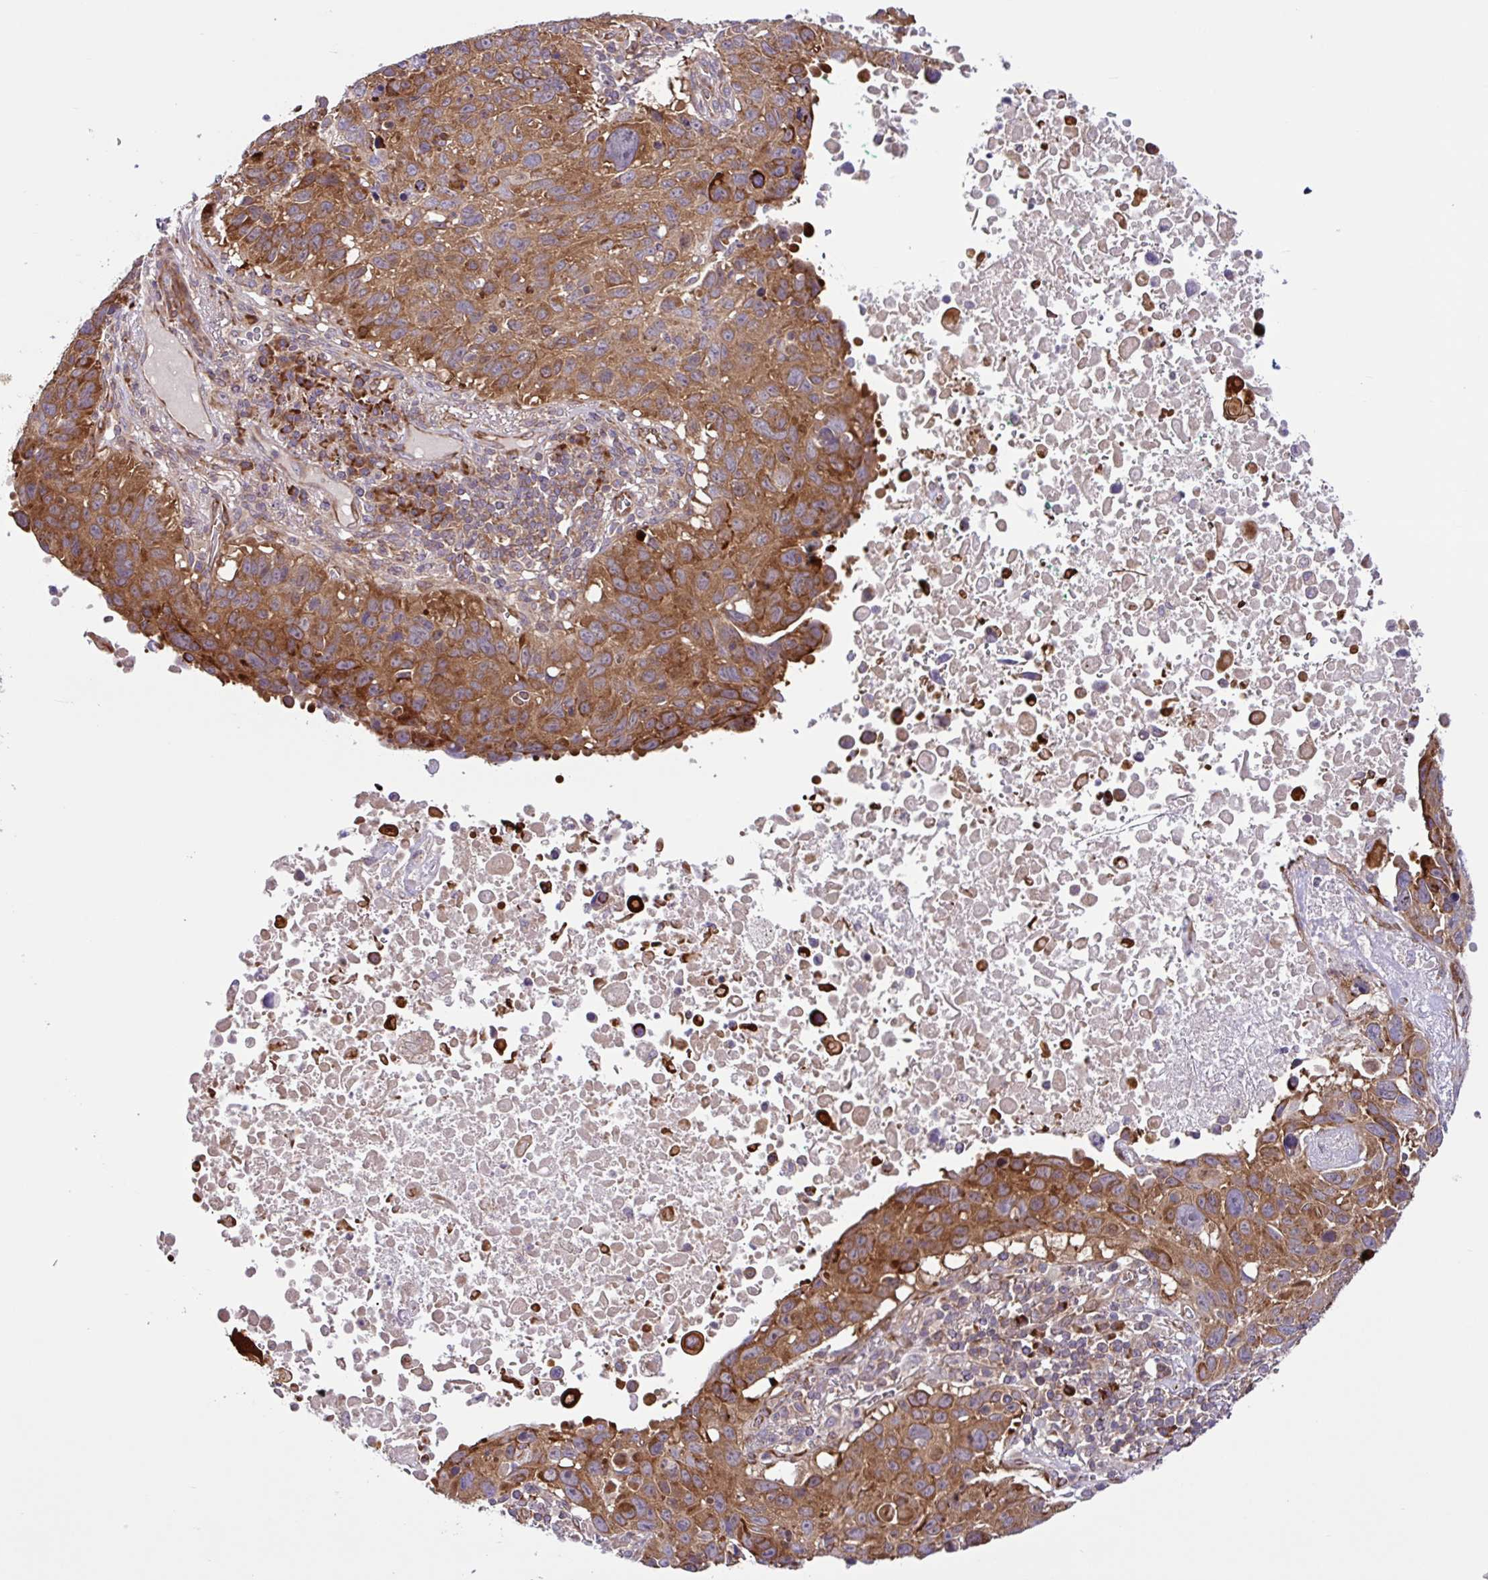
{"staining": {"intensity": "moderate", "quantity": ">75%", "location": "cytoplasmic/membranous"}, "tissue": "lung cancer", "cell_type": "Tumor cells", "image_type": "cancer", "snomed": [{"axis": "morphology", "description": "Squamous cell carcinoma, NOS"}, {"axis": "topography", "description": "Lung"}], "caption": "Tumor cells exhibit medium levels of moderate cytoplasmic/membranous expression in about >75% of cells in lung cancer (squamous cell carcinoma).", "gene": "NTPCR", "patient": {"sex": "male", "age": 66}}